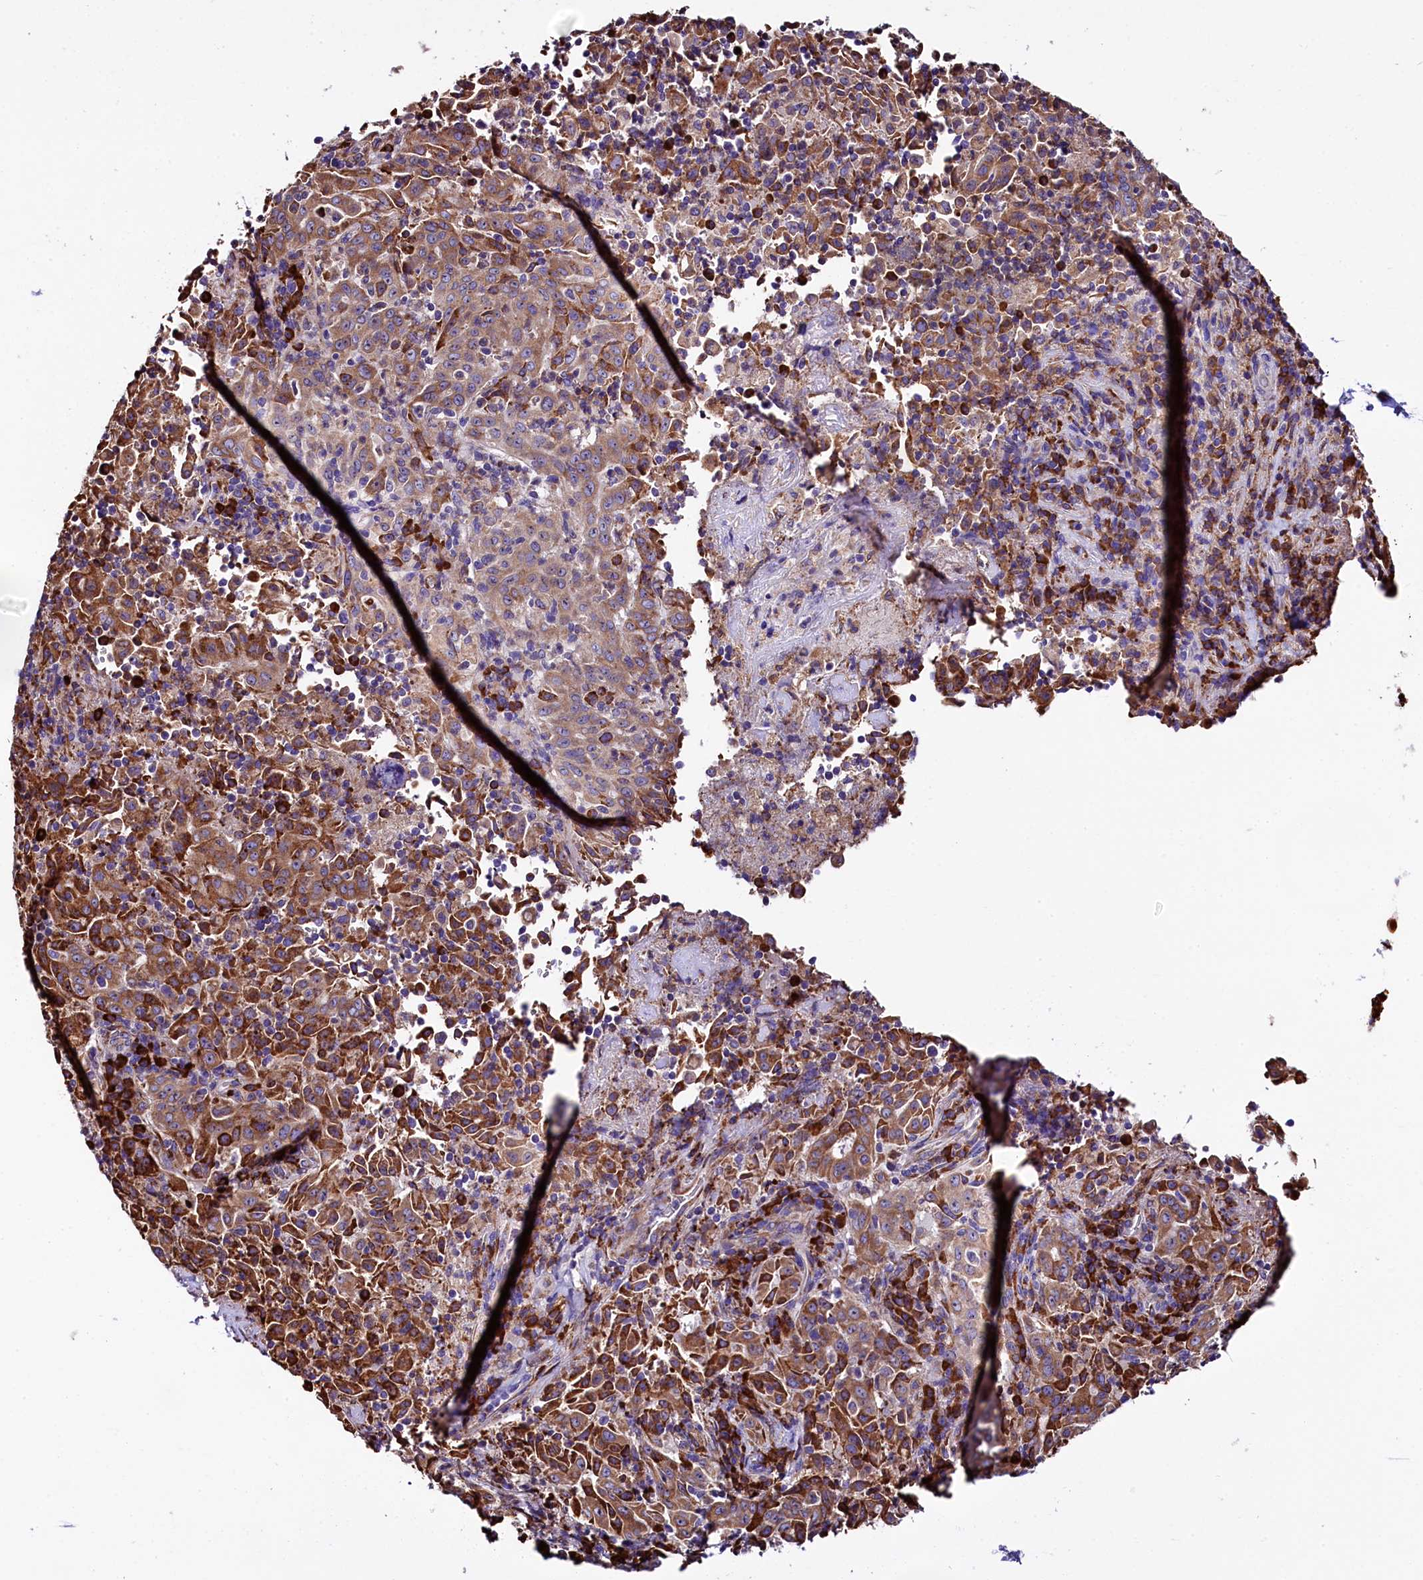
{"staining": {"intensity": "moderate", "quantity": ">75%", "location": "cytoplasmic/membranous"}, "tissue": "pancreatic cancer", "cell_type": "Tumor cells", "image_type": "cancer", "snomed": [{"axis": "morphology", "description": "Adenocarcinoma, NOS"}, {"axis": "topography", "description": "Pancreas"}], "caption": "There is medium levels of moderate cytoplasmic/membranous expression in tumor cells of pancreatic adenocarcinoma, as demonstrated by immunohistochemical staining (brown color).", "gene": "CAPS2", "patient": {"sex": "male", "age": 51}}